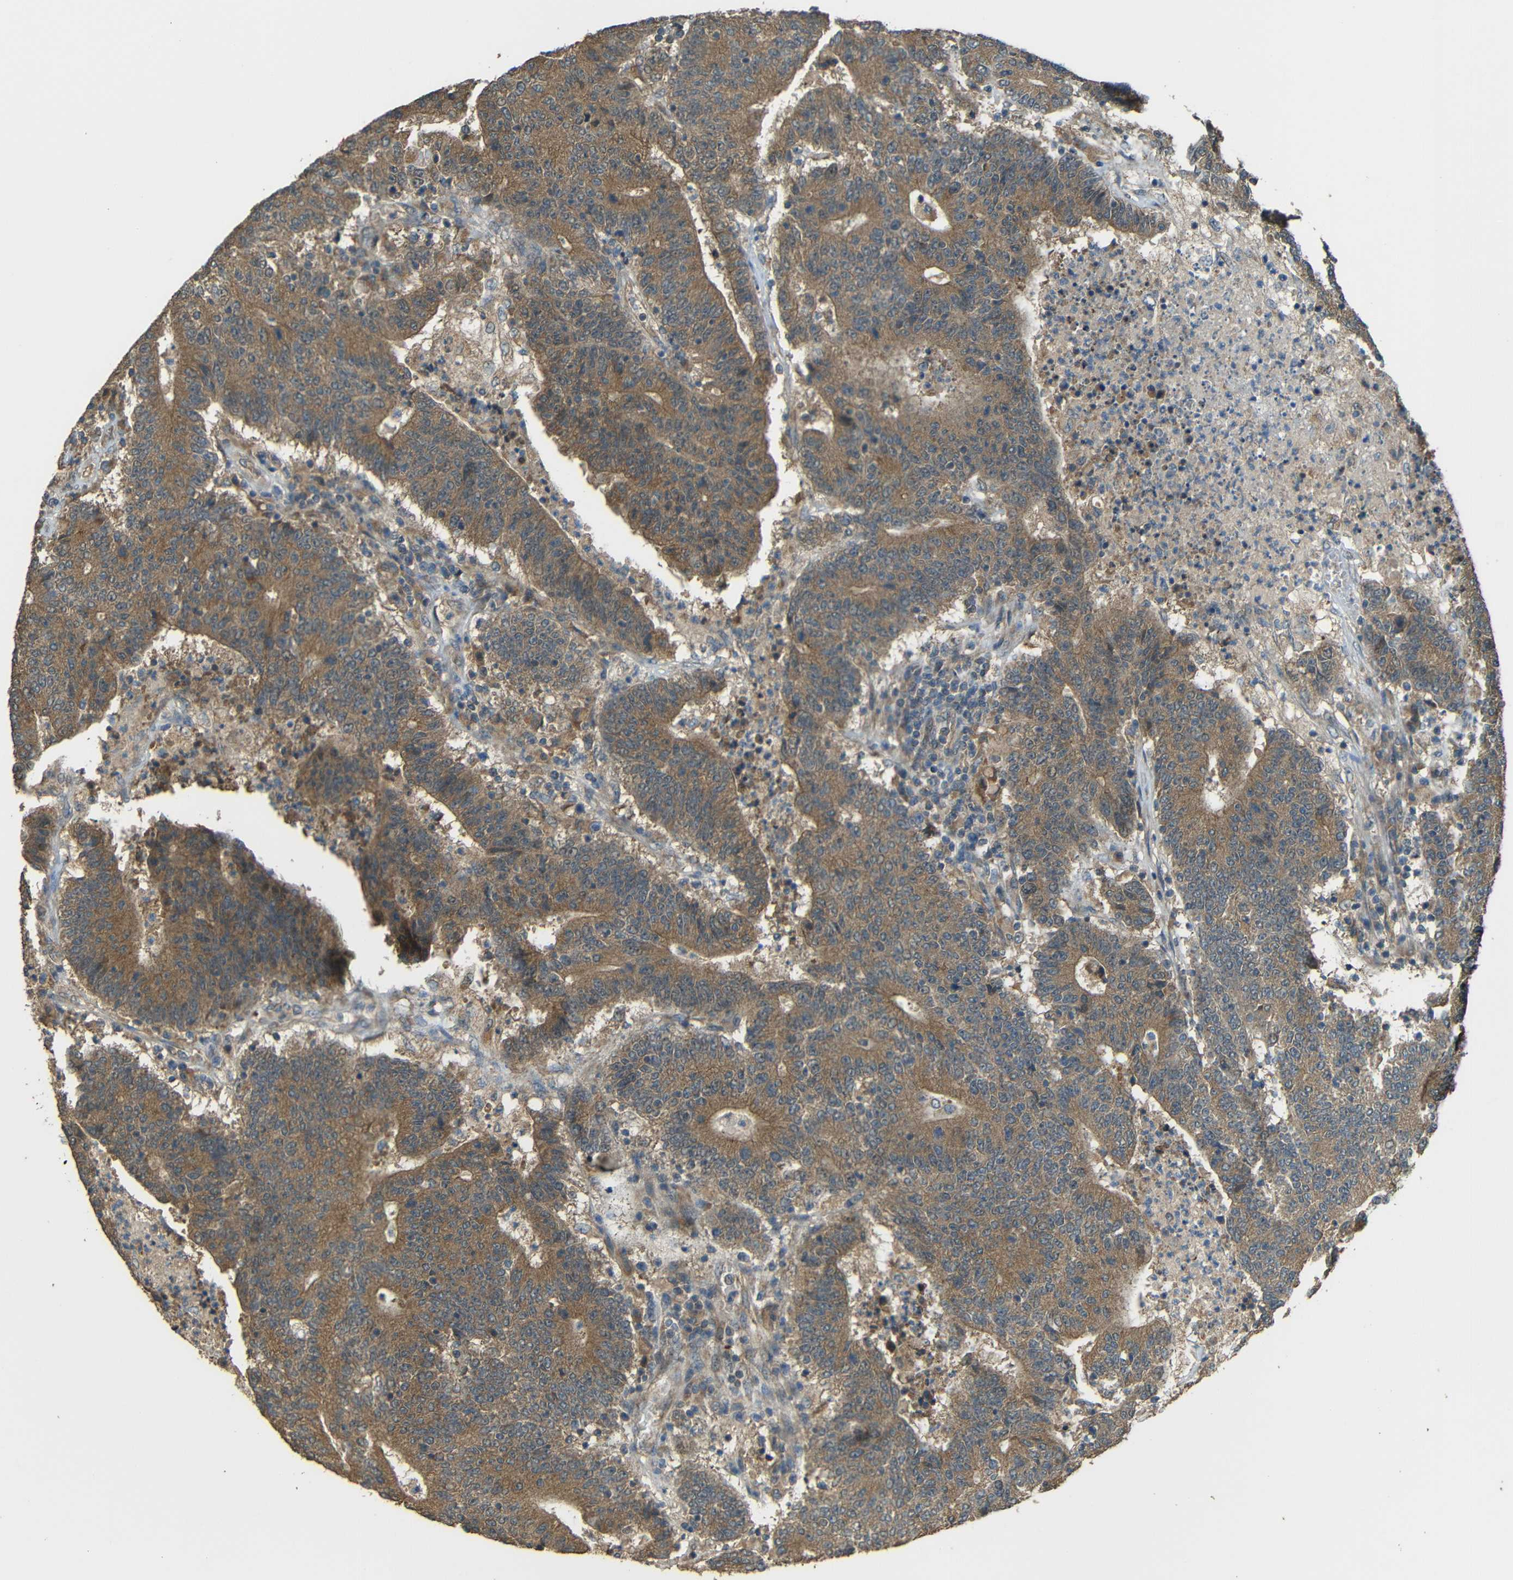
{"staining": {"intensity": "moderate", "quantity": ">75%", "location": "cytoplasmic/membranous"}, "tissue": "colorectal cancer", "cell_type": "Tumor cells", "image_type": "cancer", "snomed": [{"axis": "morphology", "description": "Normal tissue, NOS"}, {"axis": "morphology", "description": "Adenocarcinoma, NOS"}, {"axis": "topography", "description": "Colon"}], "caption": "There is medium levels of moderate cytoplasmic/membranous staining in tumor cells of adenocarcinoma (colorectal), as demonstrated by immunohistochemical staining (brown color).", "gene": "ACACA", "patient": {"sex": "female", "age": 75}}